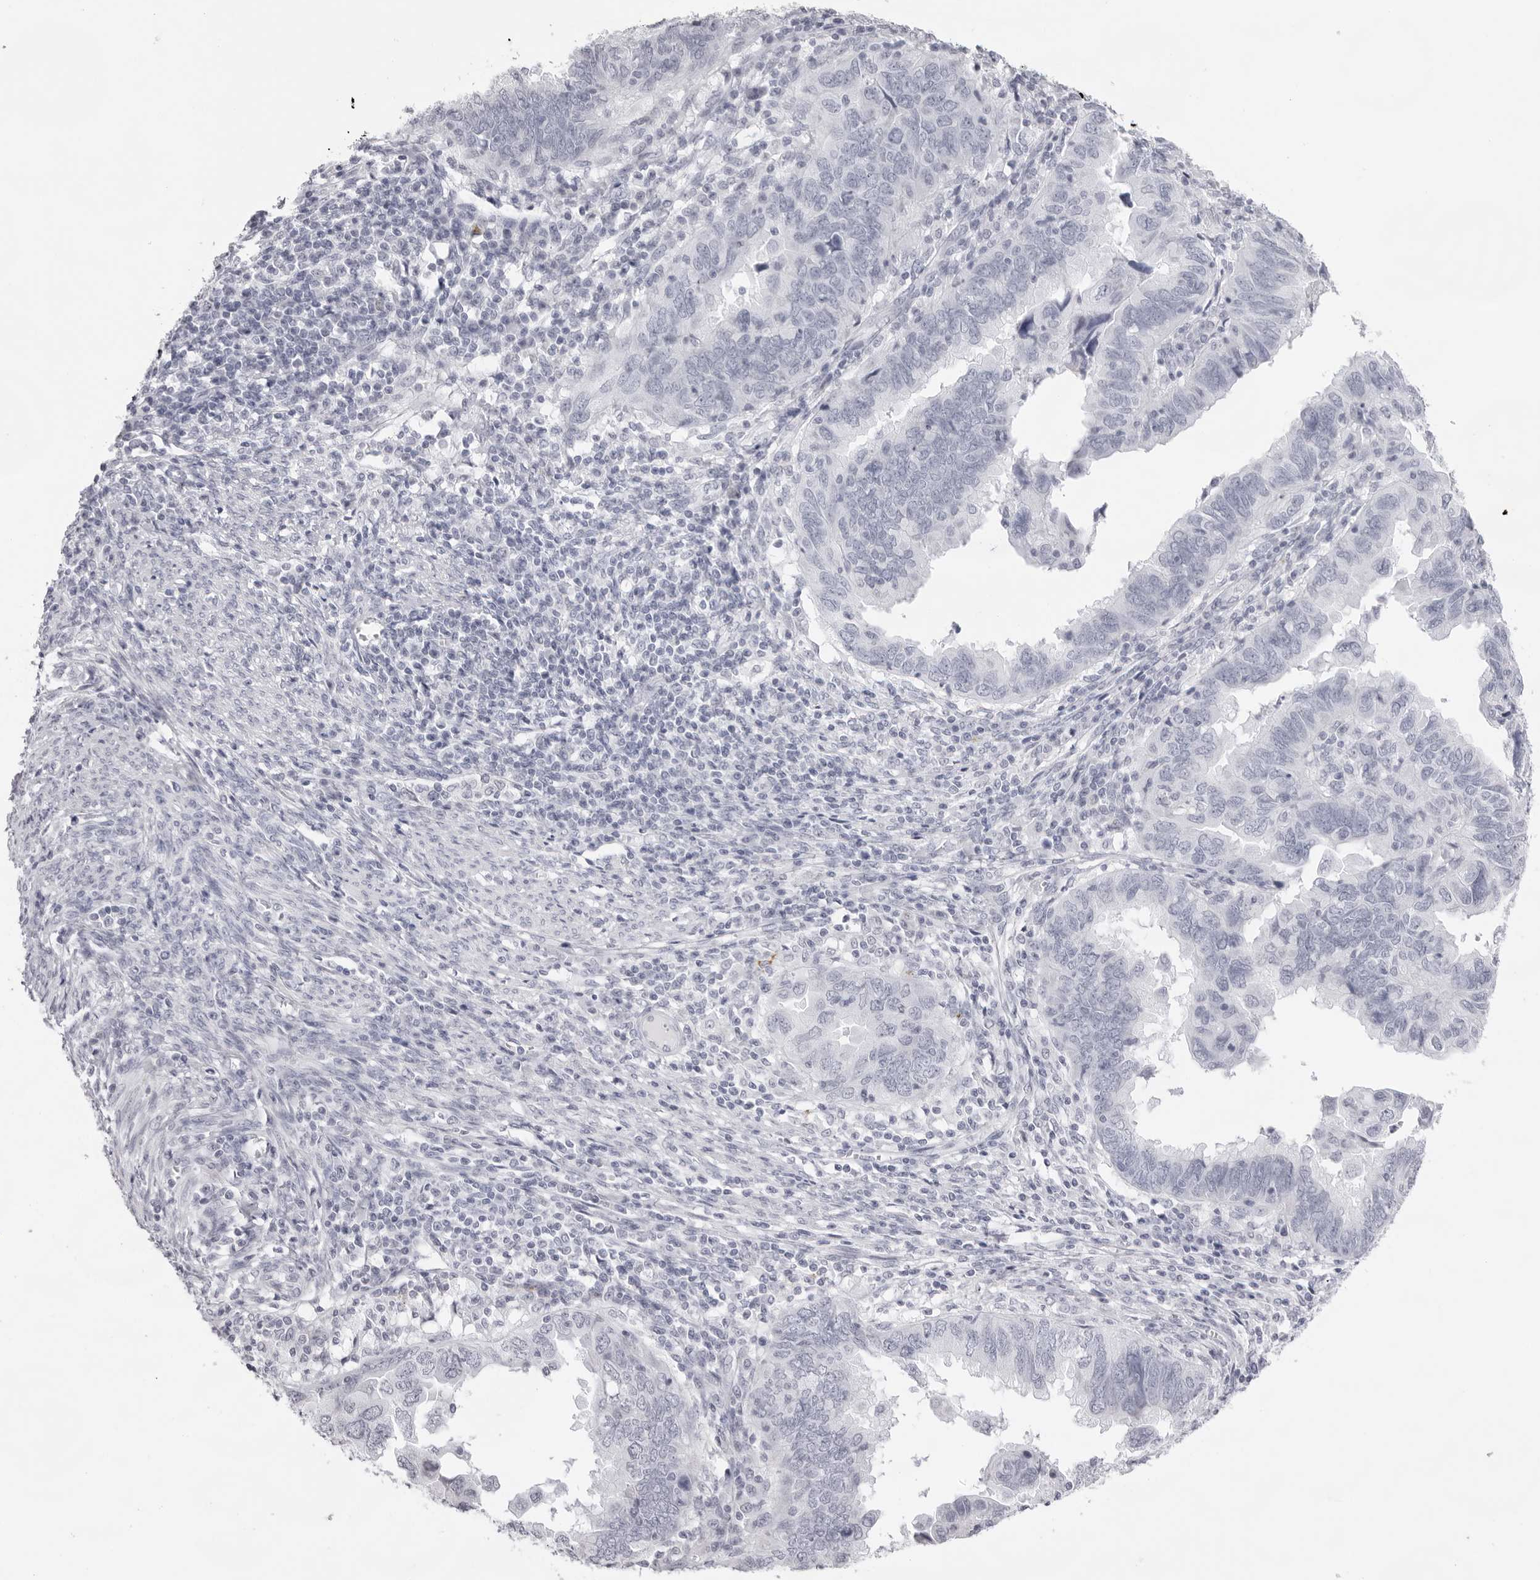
{"staining": {"intensity": "negative", "quantity": "none", "location": "none"}, "tissue": "endometrial cancer", "cell_type": "Tumor cells", "image_type": "cancer", "snomed": [{"axis": "morphology", "description": "Adenocarcinoma, NOS"}, {"axis": "topography", "description": "Uterus"}], "caption": "Protein analysis of endometrial adenocarcinoma reveals no significant expression in tumor cells.", "gene": "KLK12", "patient": {"sex": "female", "age": 77}}